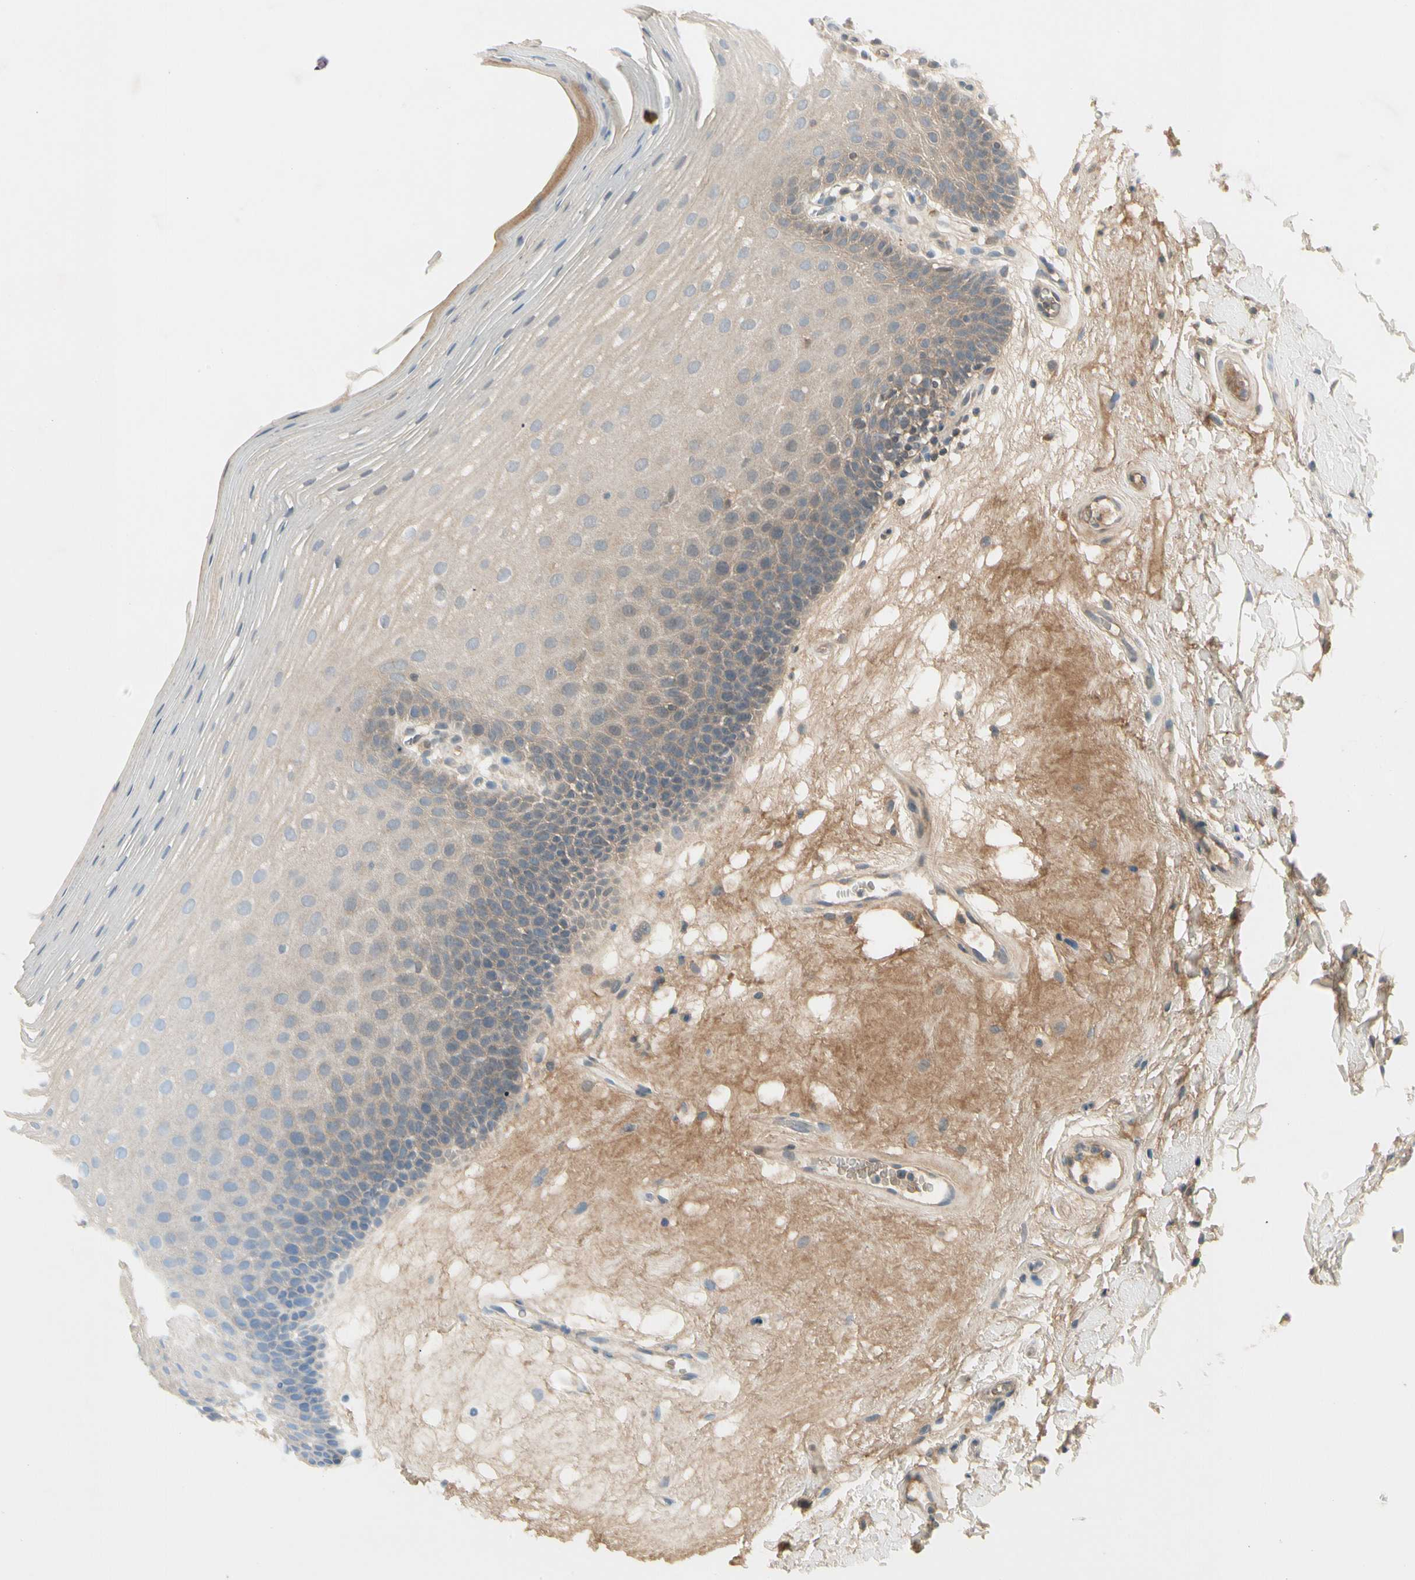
{"staining": {"intensity": "weak", "quantity": "25%-75%", "location": "cytoplasmic/membranous"}, "tissue": "oral mucosa", "cell_type": "Squamous epithelial cells", "image_type": "normal", "snomed": [{"axis": "morphology", "description": "Normal tissue, NOS"}, {"axis": "morphology", "description": "Squamous cell carcinoma, NOS"}, {"axis": "topography", "description": "Skeletal muscle"}, {"axis": "topography", "description": "Oral tissue"}], "caption": "Oral mucosa stained for a protein (brown) demonstrates weak cytoplasmic/membranous positive staining in about 25%-75% of squamous epithelial cells.", "gene": "CCL4", "patient": {"sex": "male", "age": 71}}